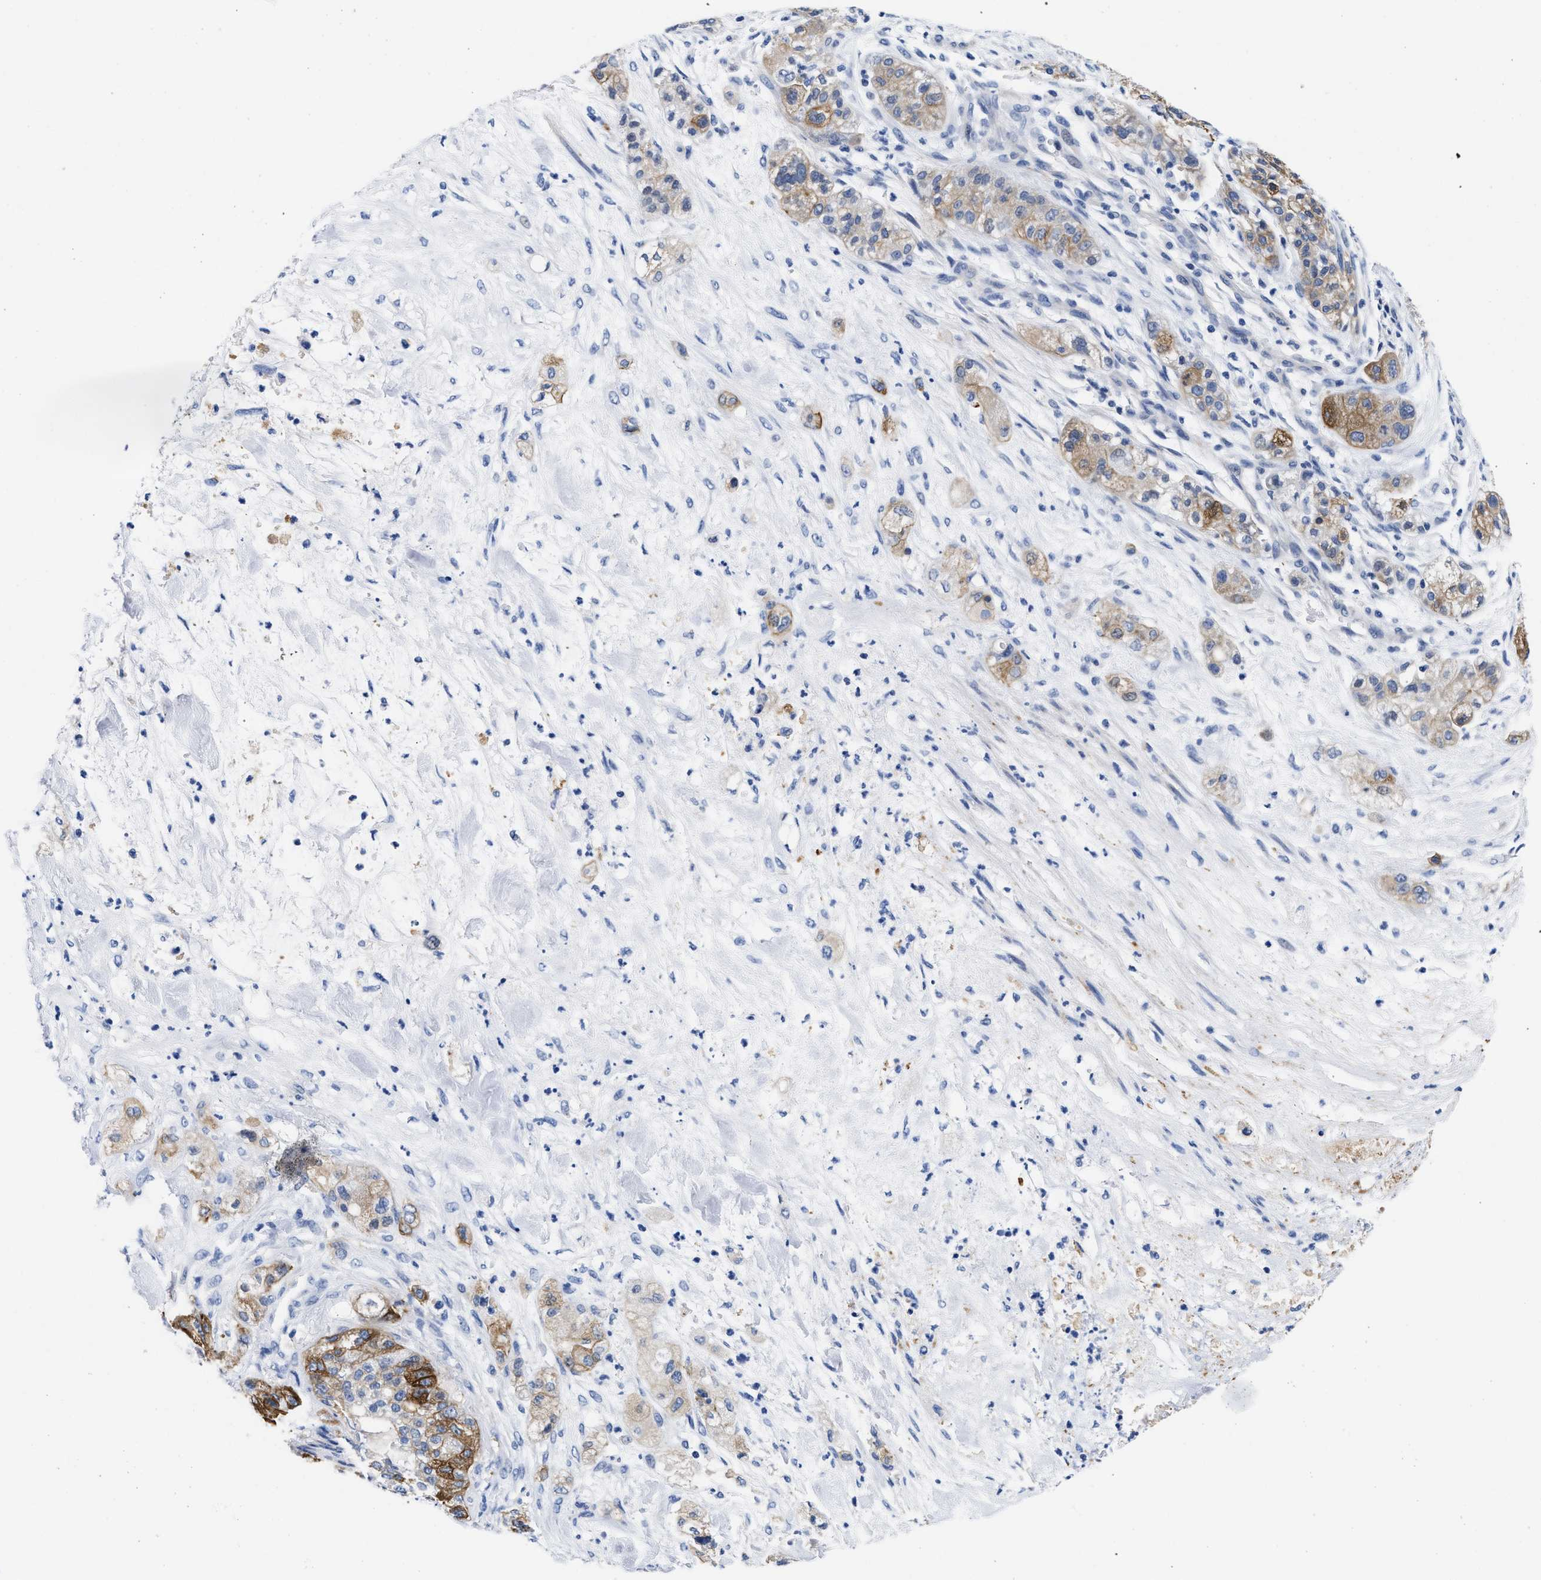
{"staining": {"intensity": "moderate", "quantity": ">75%", "location": "cytoplasmic/membranous"}, "tissue": "pancreatic cancer", "cell_type": "Tumor cells", "image_type": "cancer", "snomed": [{"axis": "morphology", "description": "Adenocarcinoma, NOS"}, {"axis": "topography", "description": "Pancreas"}], "caption": "Brown immunohistochemical staining in pancreatic adenocarcinoma reveals moderate cytoplasmic/membranous expression in about >75% of tumor cells.", "gene": "TRIM29", "patient": {"sex": "female", "age": 78}}